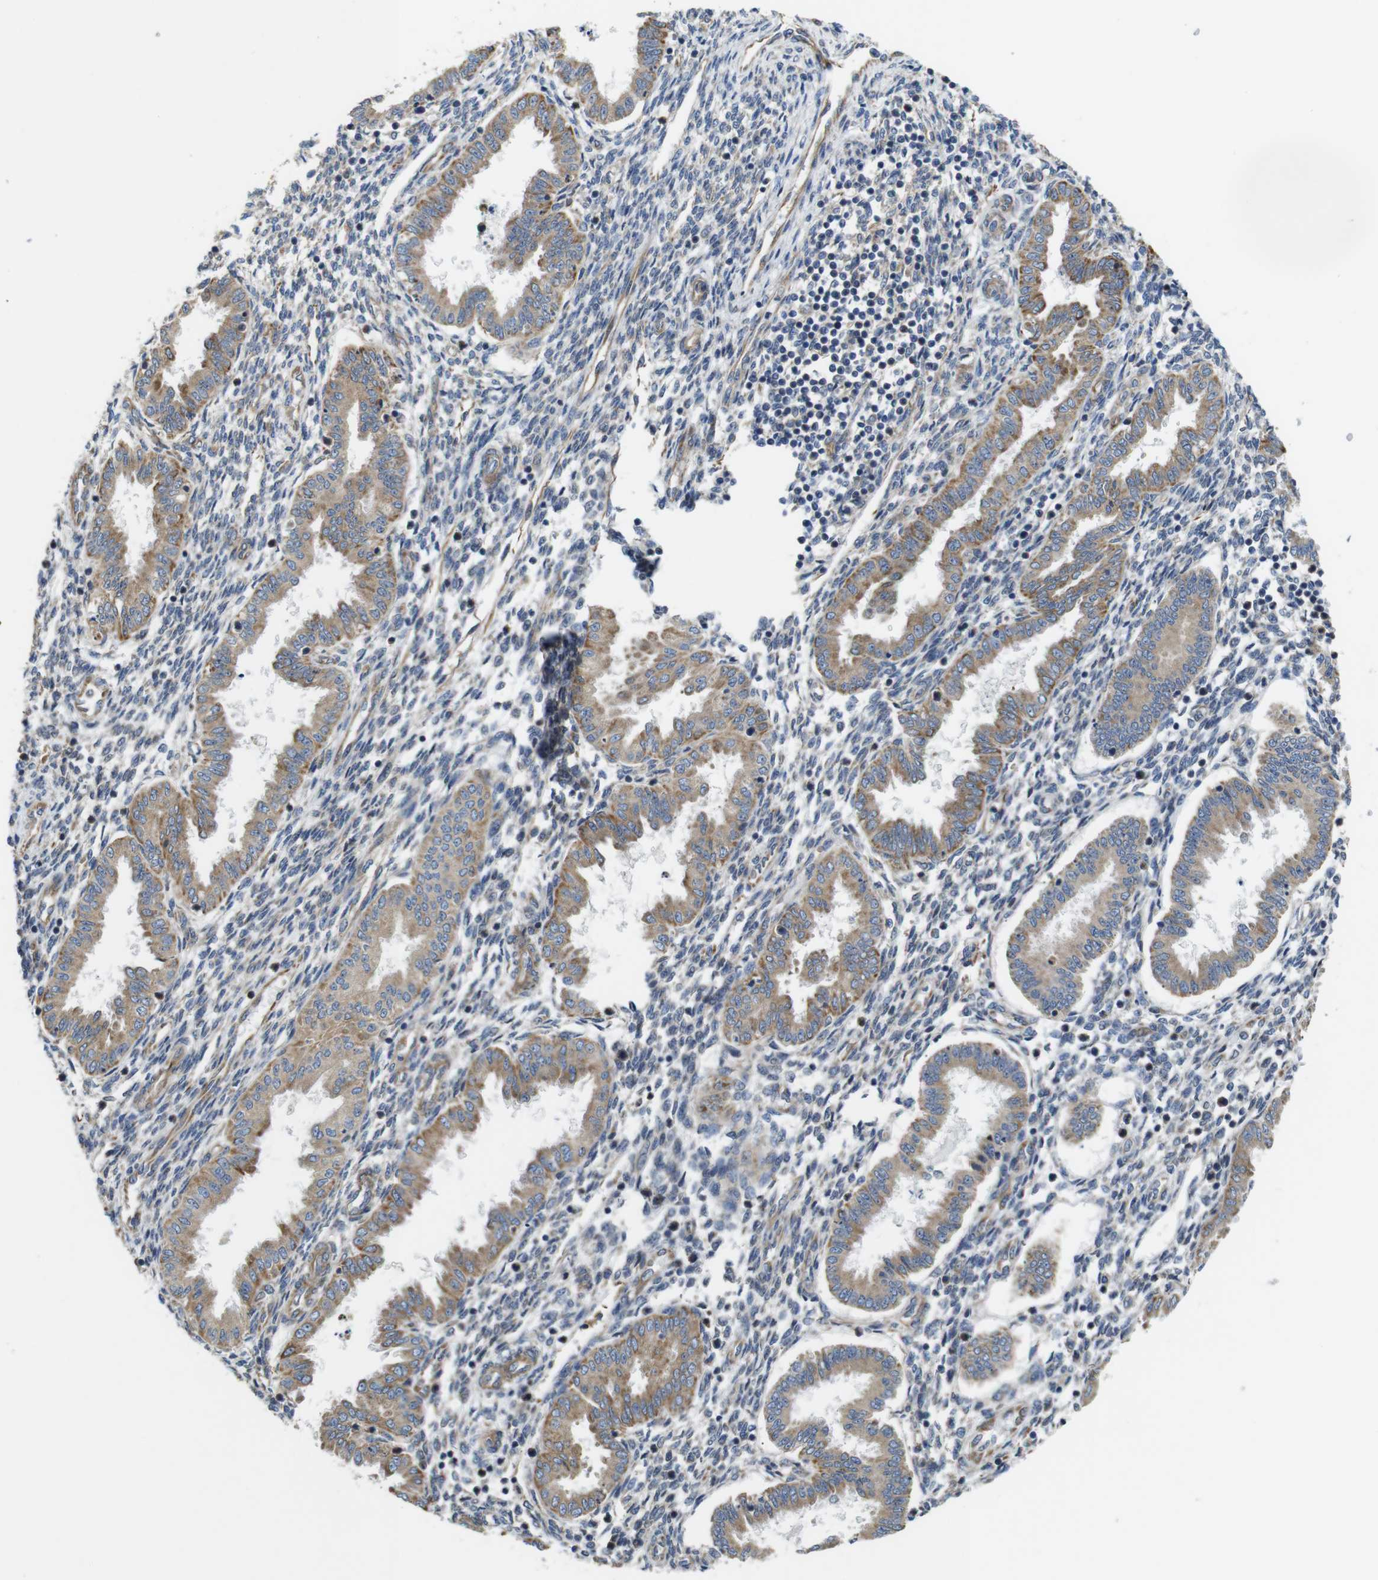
{"staining": {"intensity": "moderate", "quantity": "25%-75%", "location": "cytoplasmic/membranous"}, "tissue": "endometrium", "cell_type": "Cells in endometrial stroma", "image_type": "normal", "snomed": [{"axis": "morphology", "description": "Normal tissue, NOS"}, {"axis": "topography", "description": "Endometrium"}], "caption": "Immunohistochemistry (DAB (3,3'-diaminobenzidine)) staining of benign endometrium exhibits moderate cytoplasmic/membranous protein expression in approximately 25%-75% of cells in endometrial stroma. Nuclei are stained in blue.", "gene": "POMK", "patient": {"sex": "female", "age": 33}}